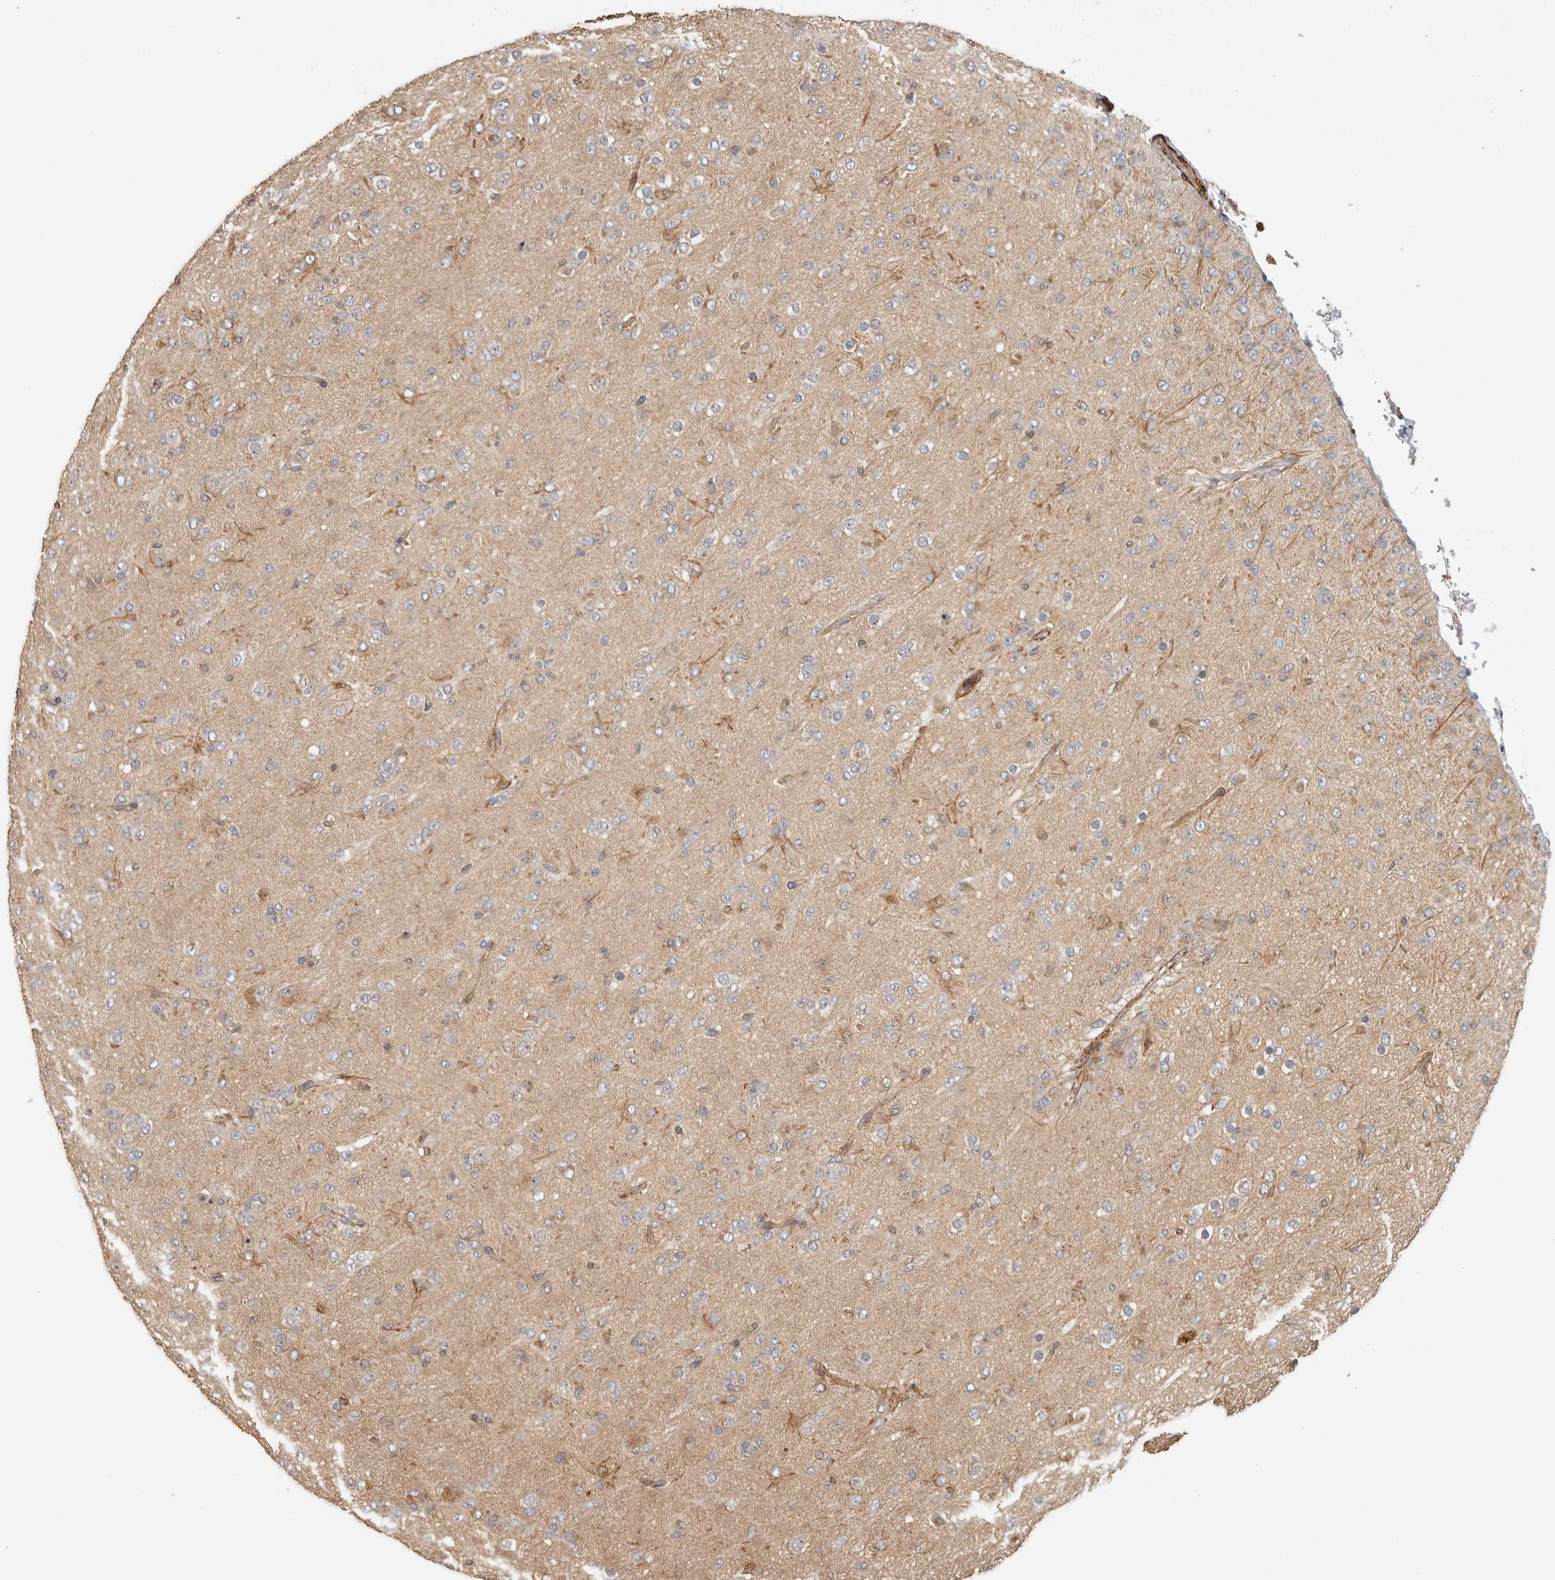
{"staining": {"intensity": "moderate", "quantity": "<25%", "location": "cytoplasmic/membranous"}, "tissue": "glioma", "cell_type": "Tumor cells", "image_type": "cancer", "snomed": [{"axis": "morphology", "description": "Glioma, malignant, Low grade"}, {"axis": "topography", "description": "Brain"}], "caption": "Glioma tissue exhibits moderate cytoplasmic/membranous expression in about <25% of tumor cells, visualized by immunohistochemistry. Using DAB (brown) and hematoxylin (blue) stains, captured at high magnification using brightfield microscopy.", "gene": "SIPA1L2", "patient": {"sex": "male", "age": 65}}